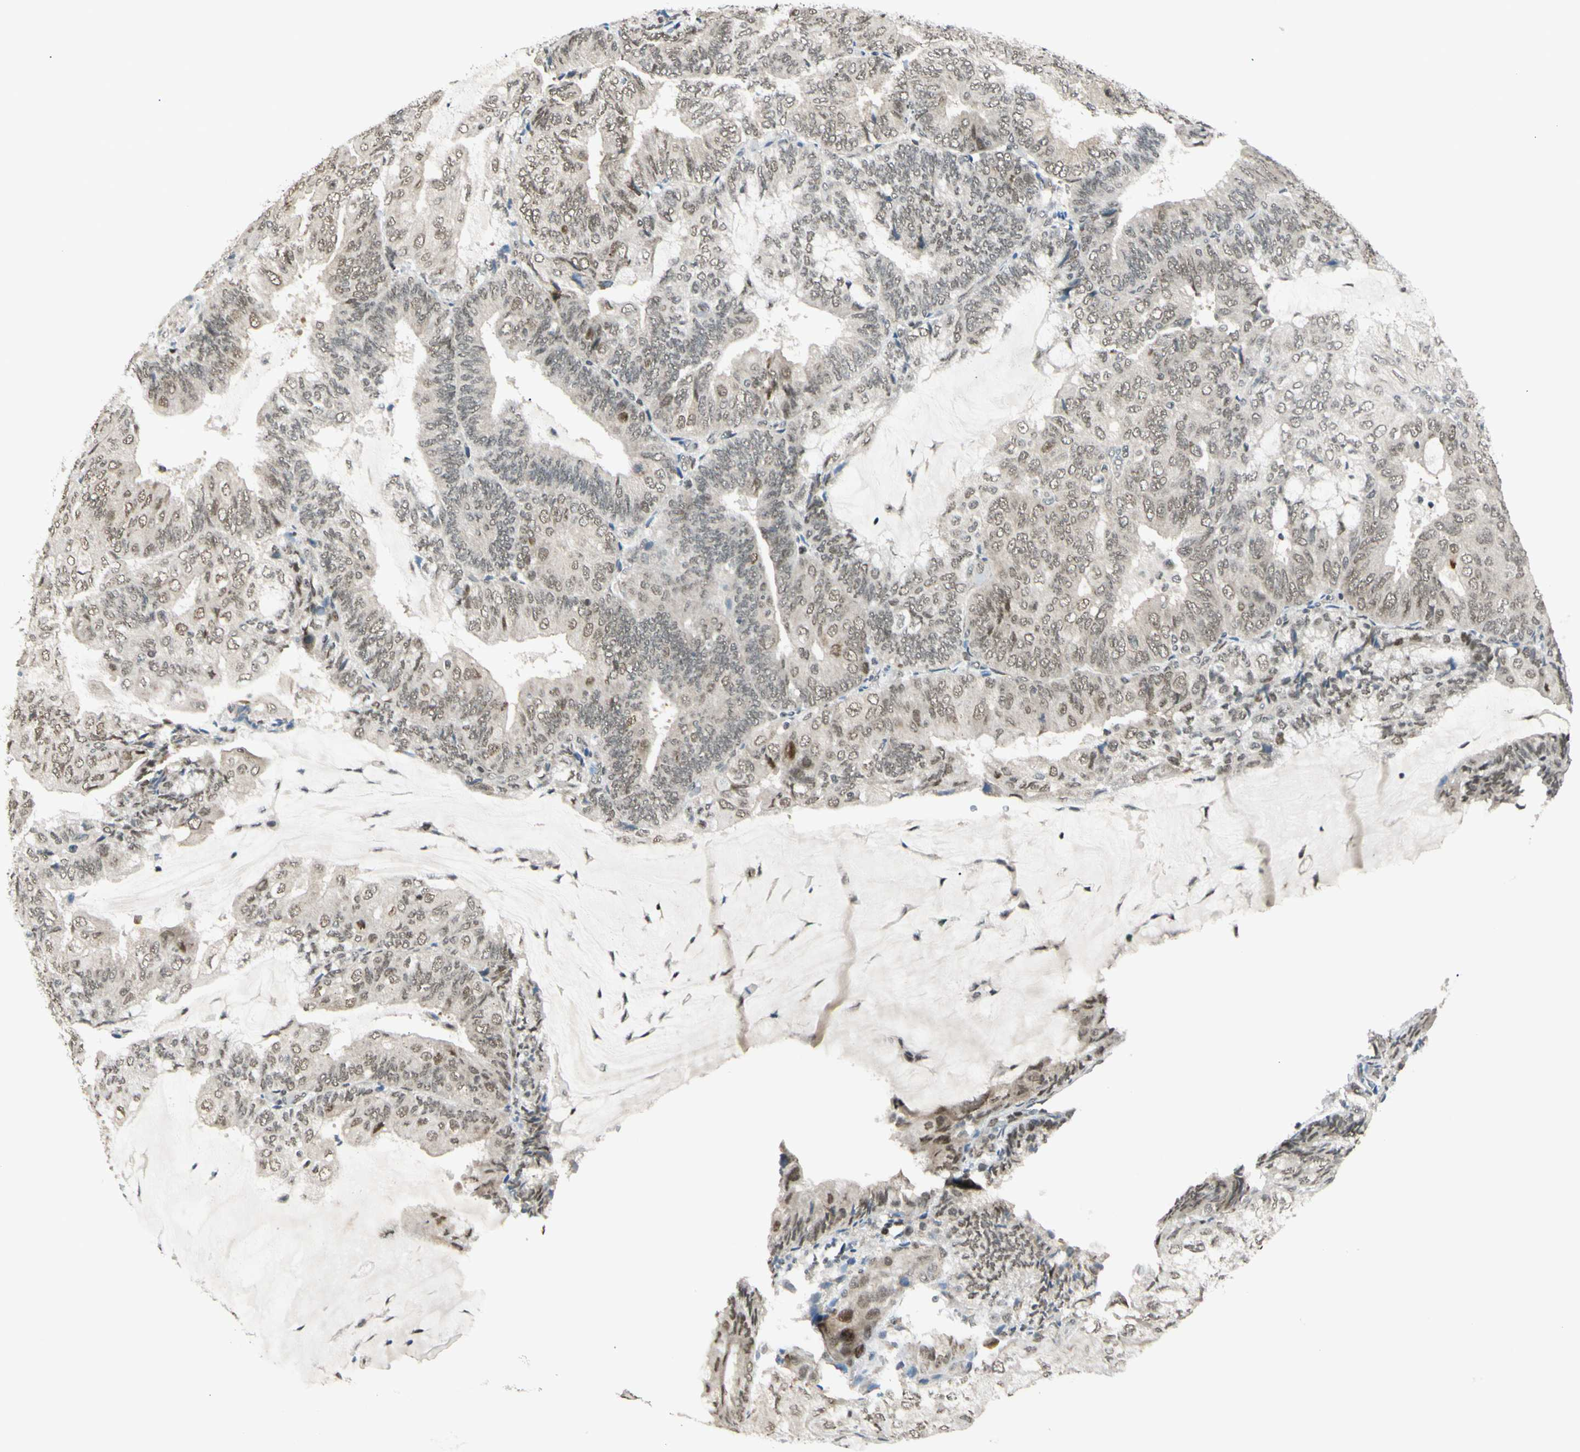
{"staining": {"intensity": "weak", "quantity": ">75%", "location": "cytoplasmic/membranous"}, "tissue": "endometrial cancer", "cell_type": "Tumor cells", "image_type": "cancer", "snomed": [{"axis": "morphology", "description": "Adenocarcinoma, NOS"}, {"axis": "topography", "description": "Endometrium"}], "caption": "This photomicrograph demonstrates endometrial adenocarcinoma stained with immunohistochemistry (IHC) to label a protein in brown. The cytoplasmic/membranous of tumor cells show weak positivity for the protein. Nuclei are counter-stained blue.", "gene": "BRMS1", "patient": {"sex": "female", "age": 81}}